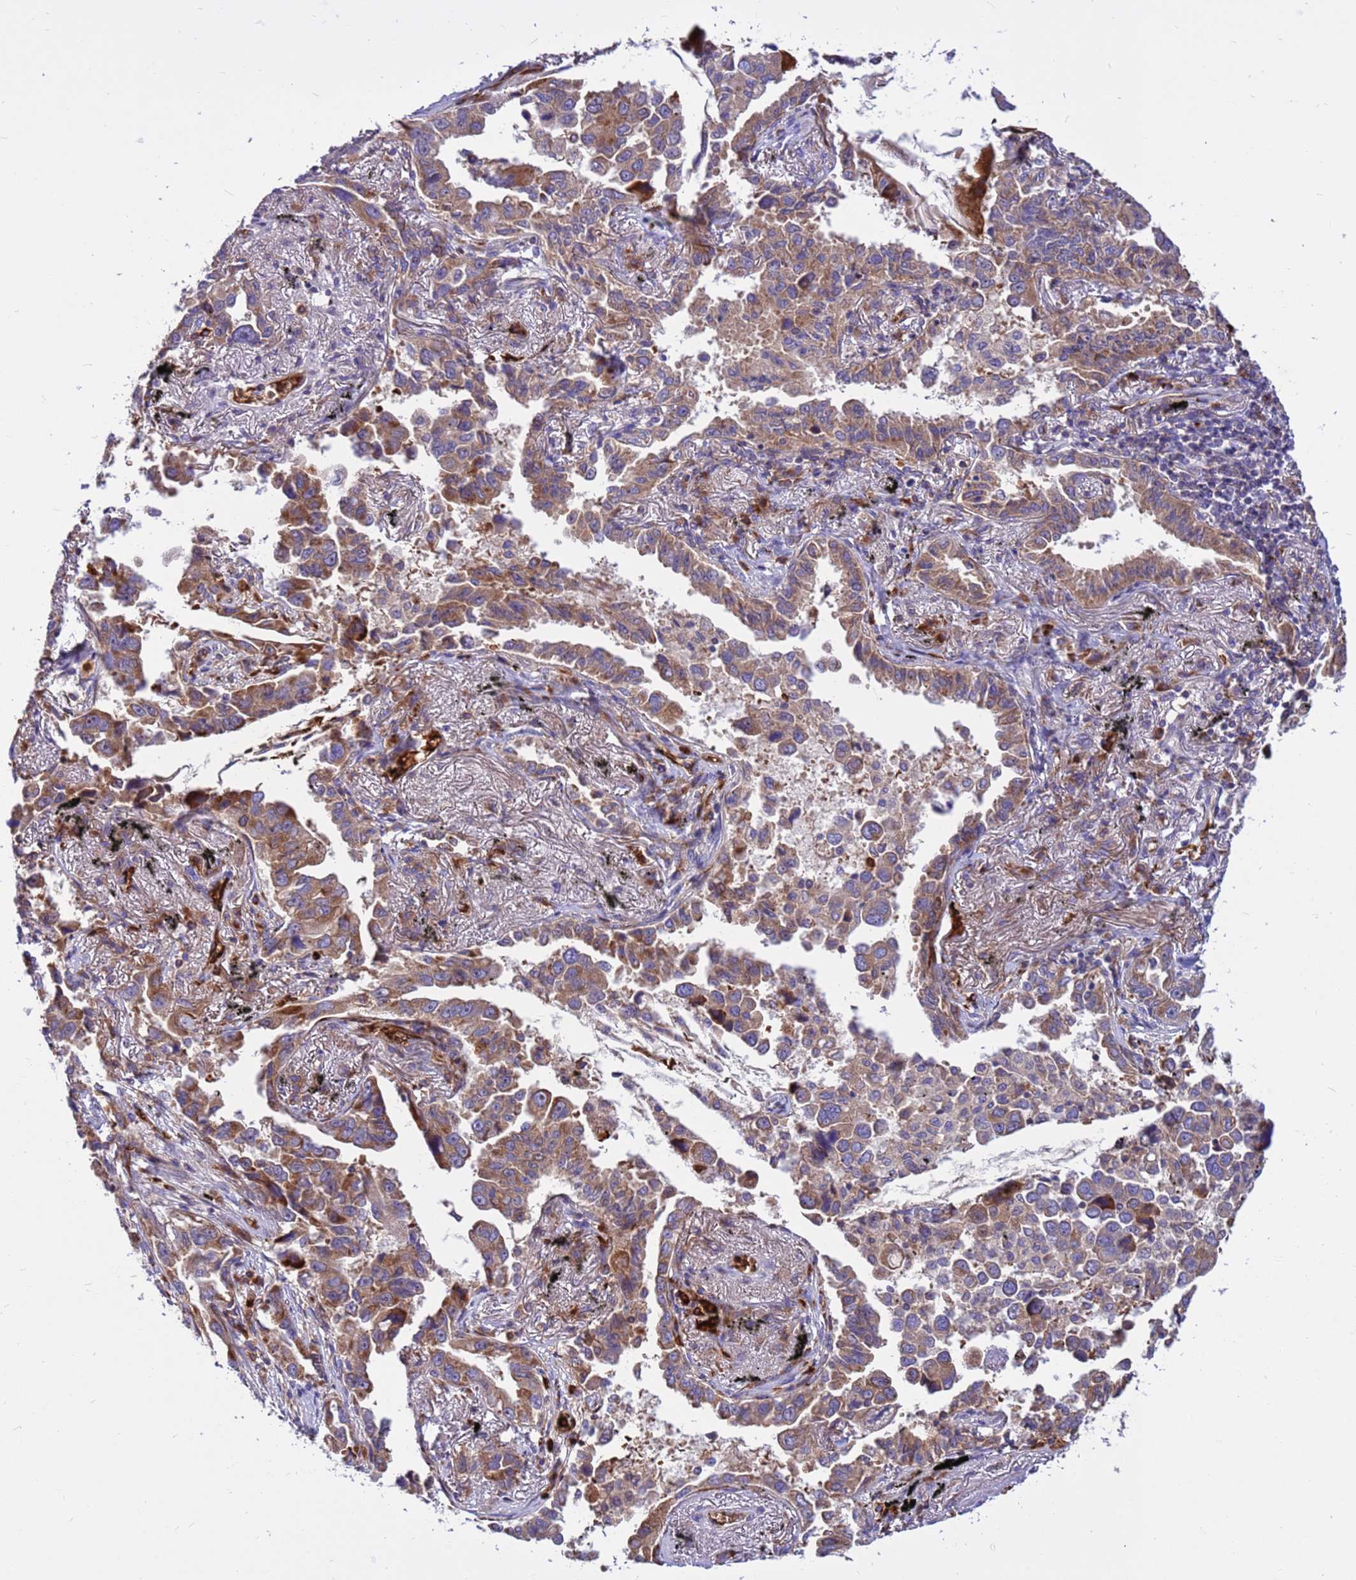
{"staining": {"intensity": "moderate", "quantity": ">75%", "location": "cytoplasmic/membranous"}, "tissue": "lung cancer", "cell_type": "Tumor cells", "image_type": "cancer", "snomed": [{"axis": "morphology", "description": "Adenocarcinoma, NOS"}, {"axis": "topography", "description": "Lung"}], "caption": "Lung cancer (adenocarcinoma) was stained to show a protein in brown. There is medium levels of moderate cytoplasmic/membranous expression in about >75% of tumor cells.", "gene": "ZNF669", "patient": {"sex": "male", "age": 67}}